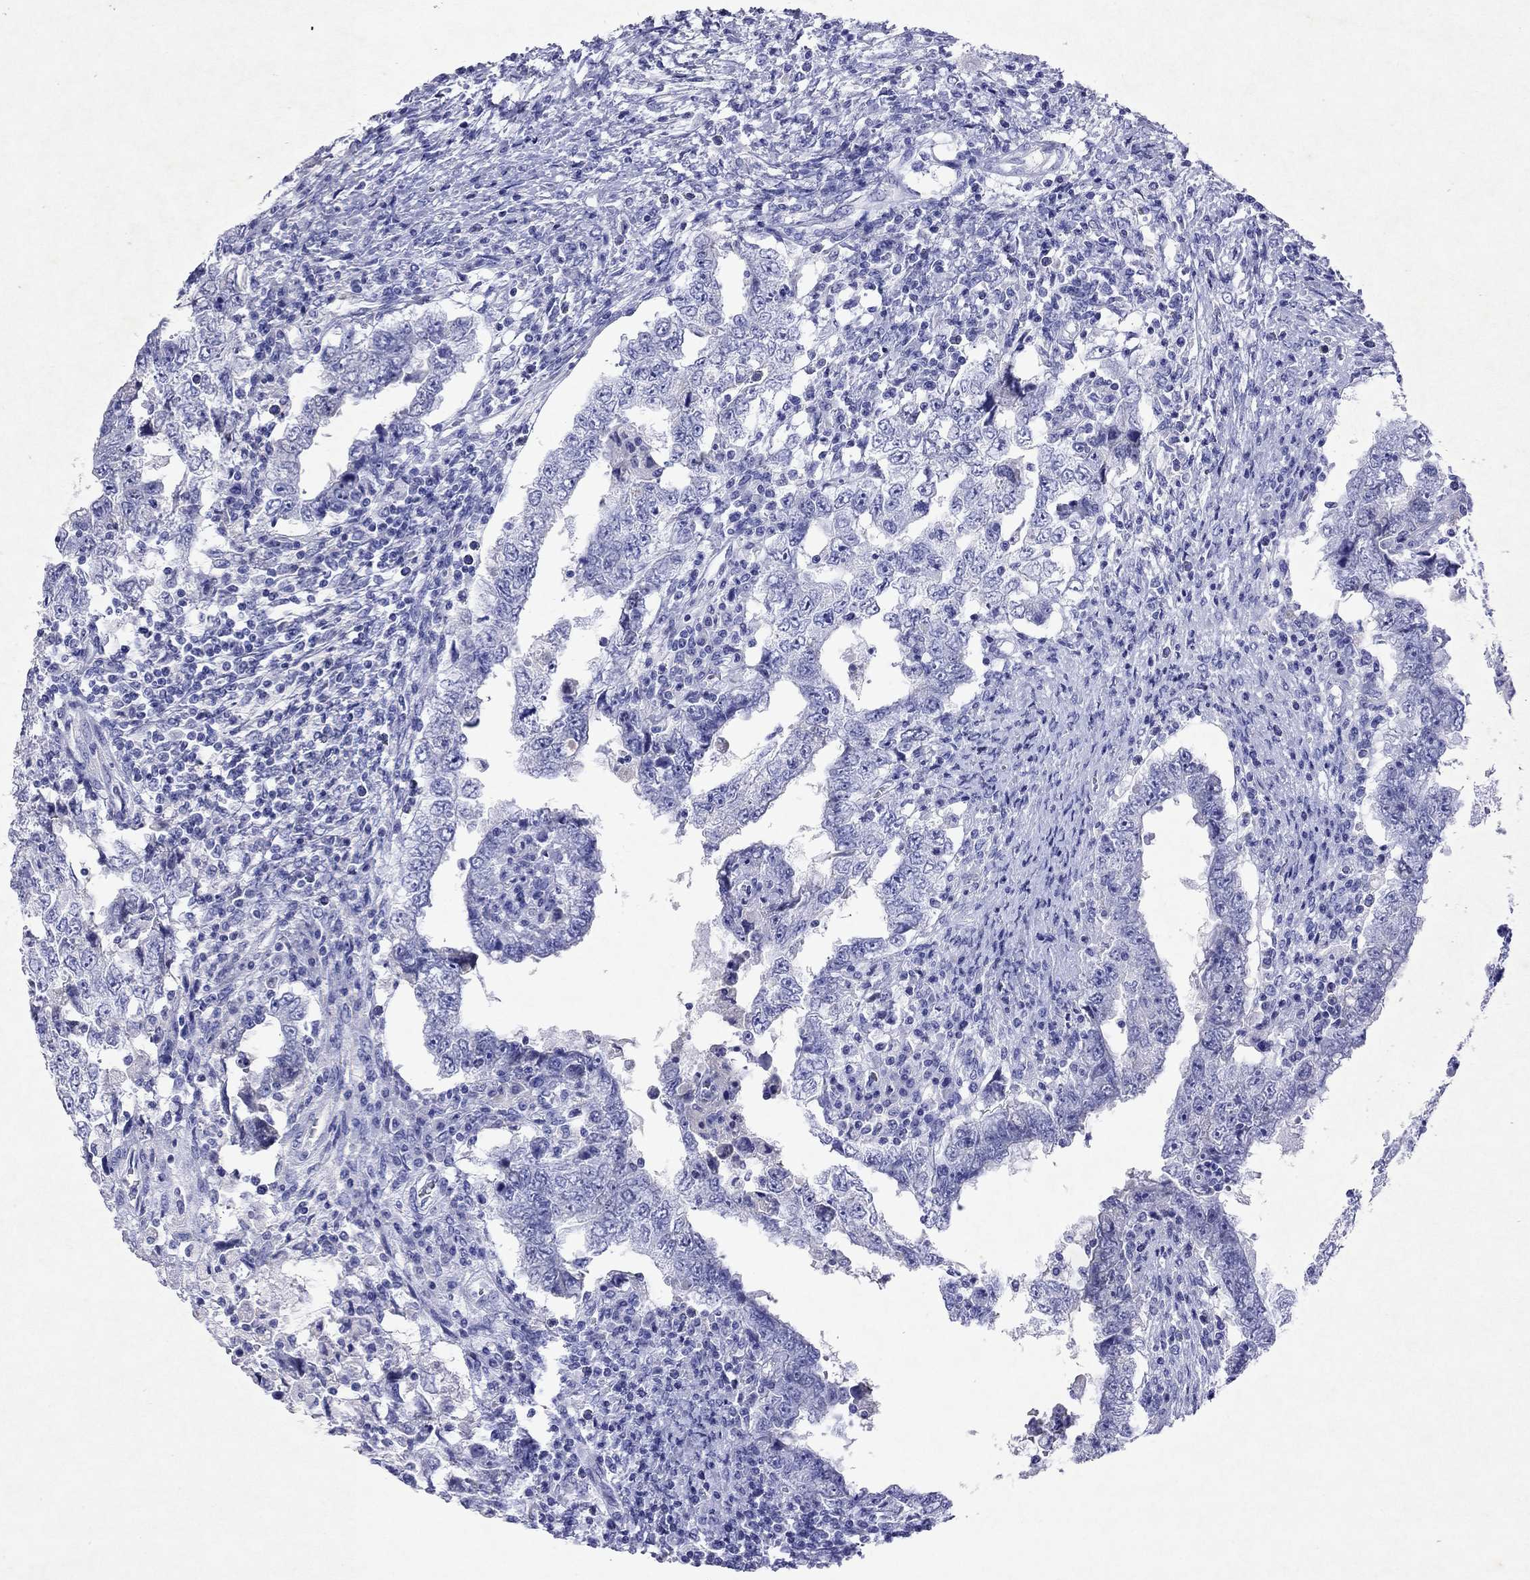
{"staining": {"intensity": "negative", "quantity": "none", "location": "none"}, "tissue": "testis cancer", "cell_type": "Tumor cells", "image_type": "cancer", "snomed": [{"axis": "morphology", "description": "Carcinoma, Embryonal, NOS"}, {"axis": "topography", "description": "Testis"}], "caption": "High power microscopy histopathology image of an IHC micrograph of testis cancer (embryonal carcinoma), revealing no significant expression in tumor cells.", "gene": "ARMC12", "patient": {"sex": "male", "age": 26}}